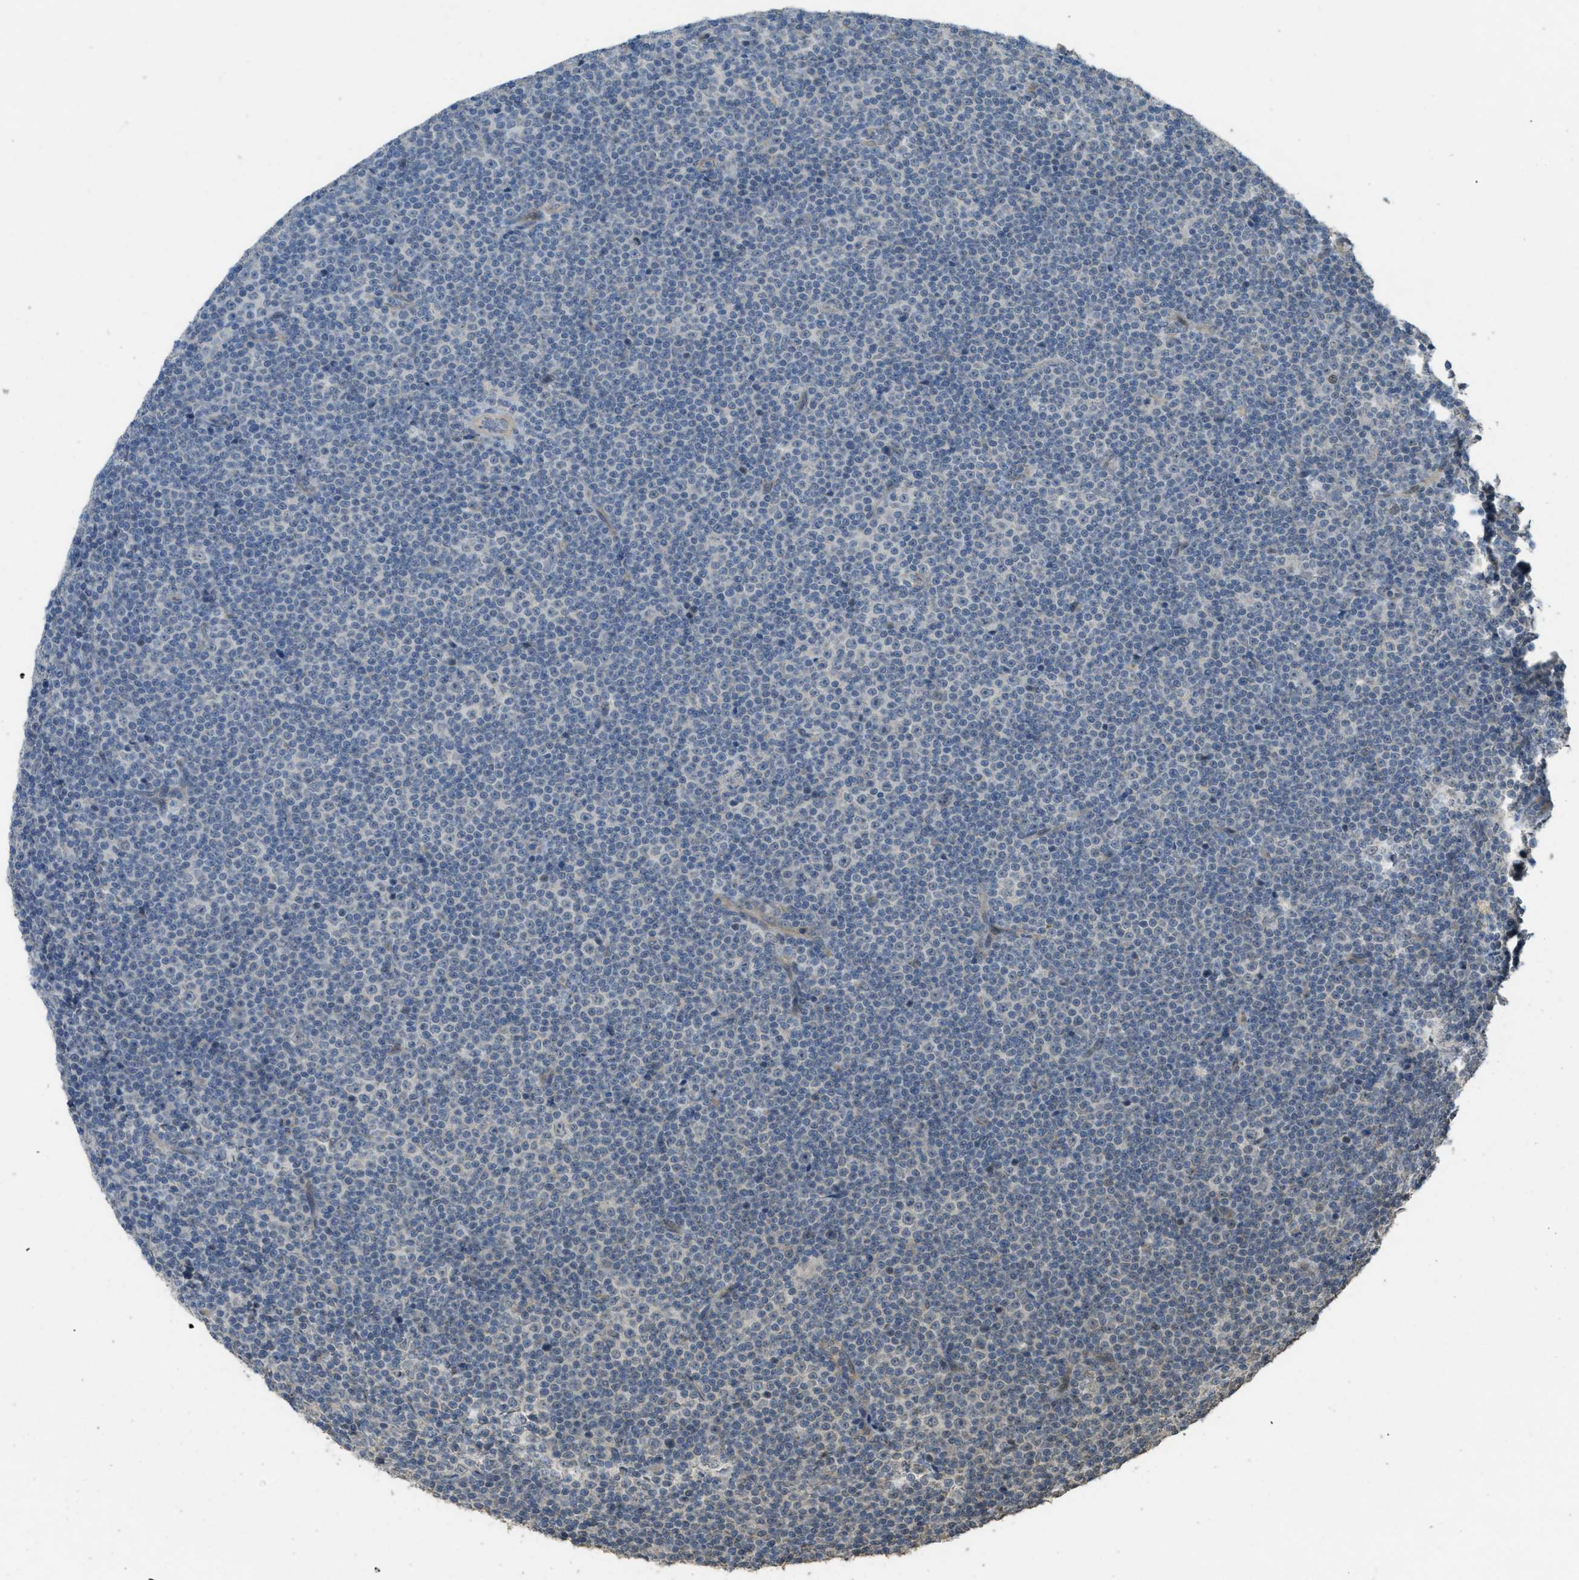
{"staining": {"intensity": "negative", "quantity": "none", "location": "none"}, "tissue": "lymphoma", "cell_type": "Tumor cells", "image_type": "cancer", "snomed": [{"axis": "morphology", "description": "Malignant lymphoma, non-Hodgkin's type, Low grade"}, {"axis": "topography", "description": "Lymph node"}], "caption": "This histopathology image is of malignant lymphoma, non-Hodgkin's type (low-grade) stained with immunohistochemistry (IHC) to label a protein in brown with the nuclei are counter-stained blue. There is no positivity in tumor cells.", "gene": "IGF2BP2", "patient": {"sex": "female", "age": 67}}